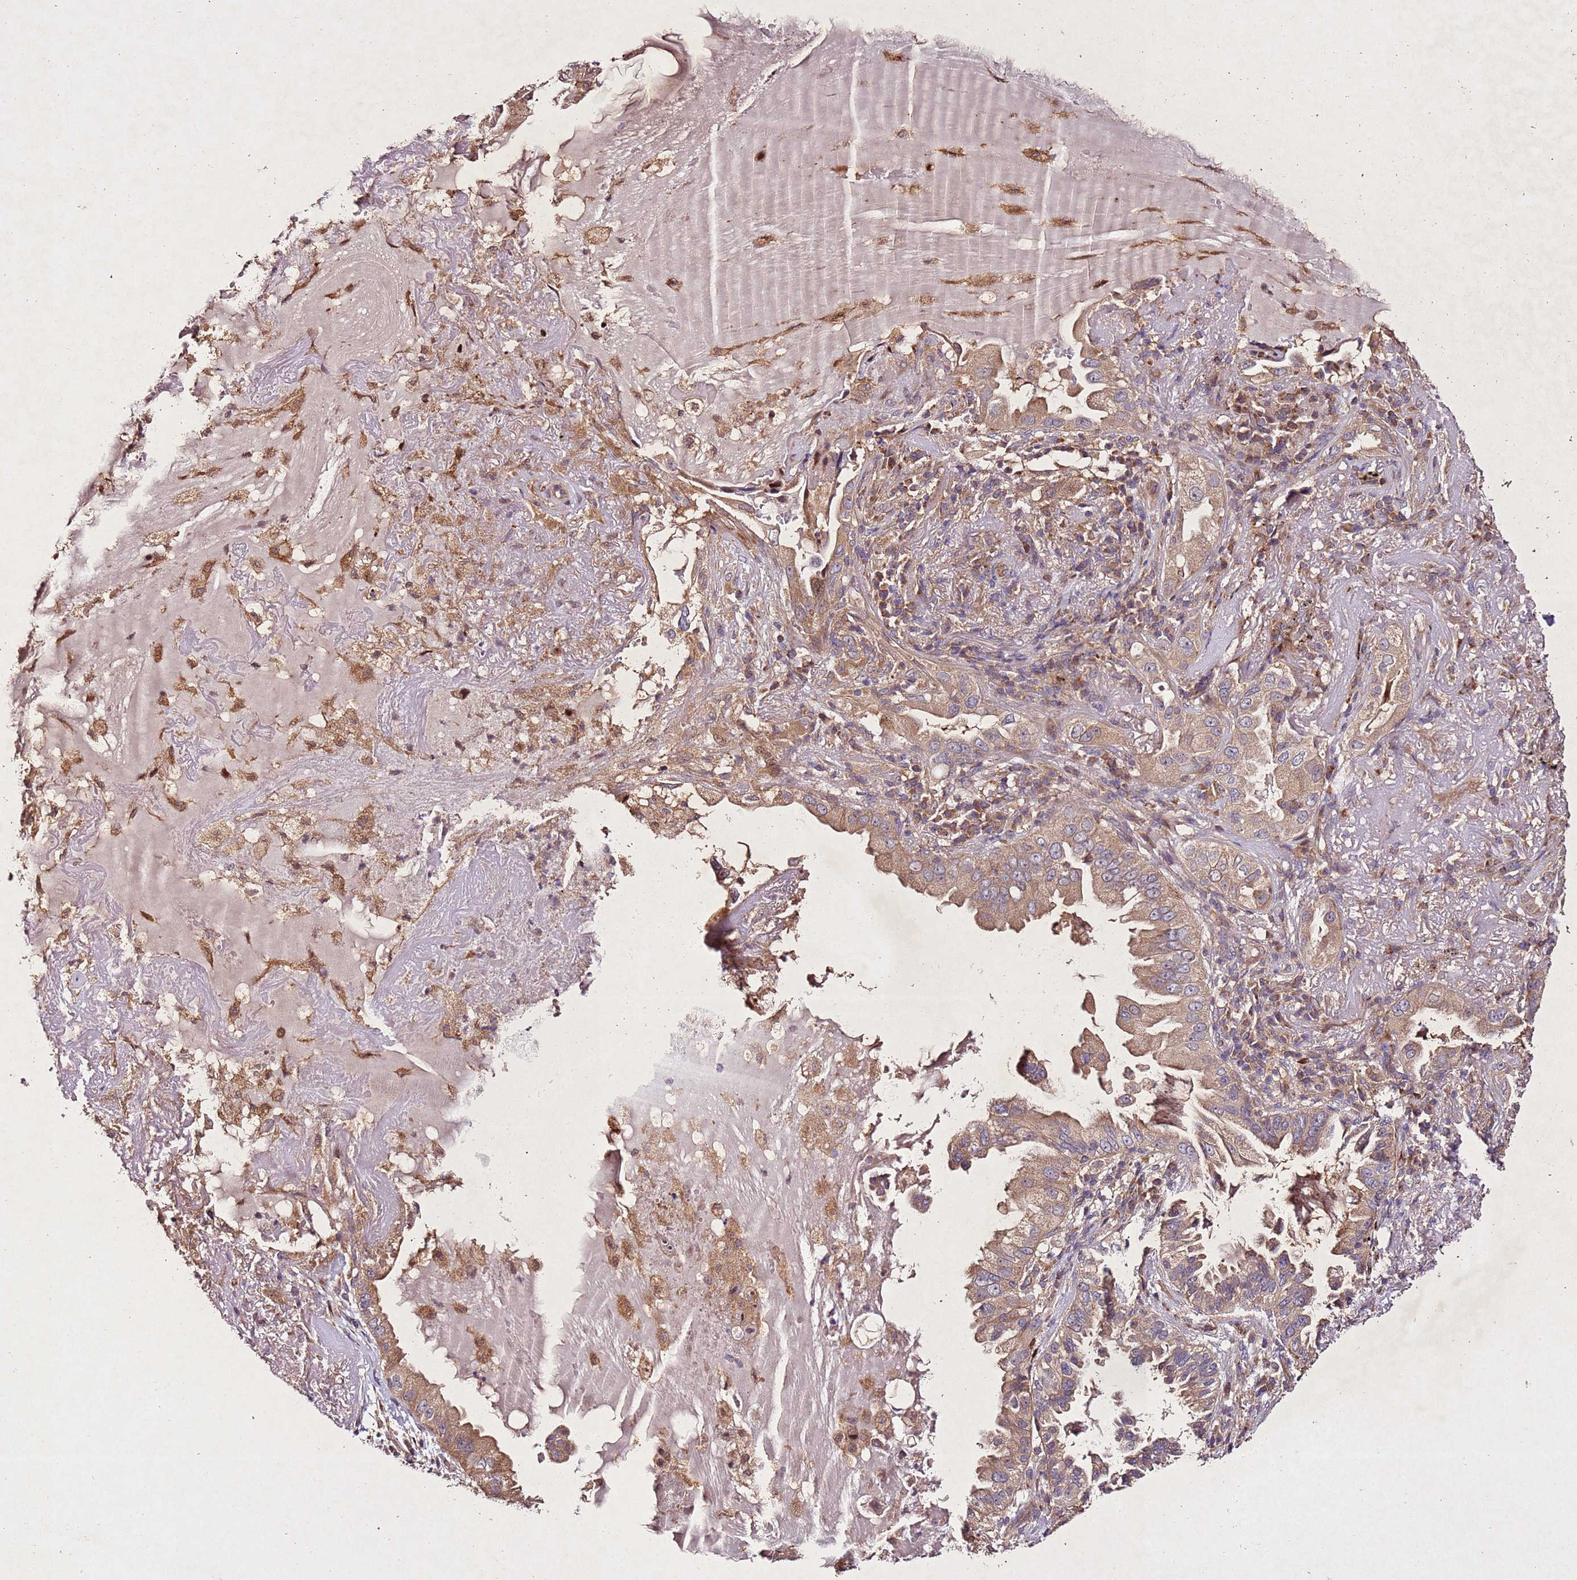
{"staining": {"intensity": "moderate", "quantity": ">75%", "location": "cytoplasmic/membranous"}, "tissue": "lung cancer", "cell_type": "Tumor cells", "image_type": "cancer", "snomed": [{"axis": "morphology", "description": "Adenocarcinoma, NOS"}, {"axis": "topography", "description": "Lung"}], "caption": "There is medium levels of moderate cytoplasmic/membranous staining in tumor cells of adenocarcinoma (lung), as demonstrated by immunohistochemical staining (brown color).", "gene": "PTMA", "patient": {"sex": "female", "age": 69}}